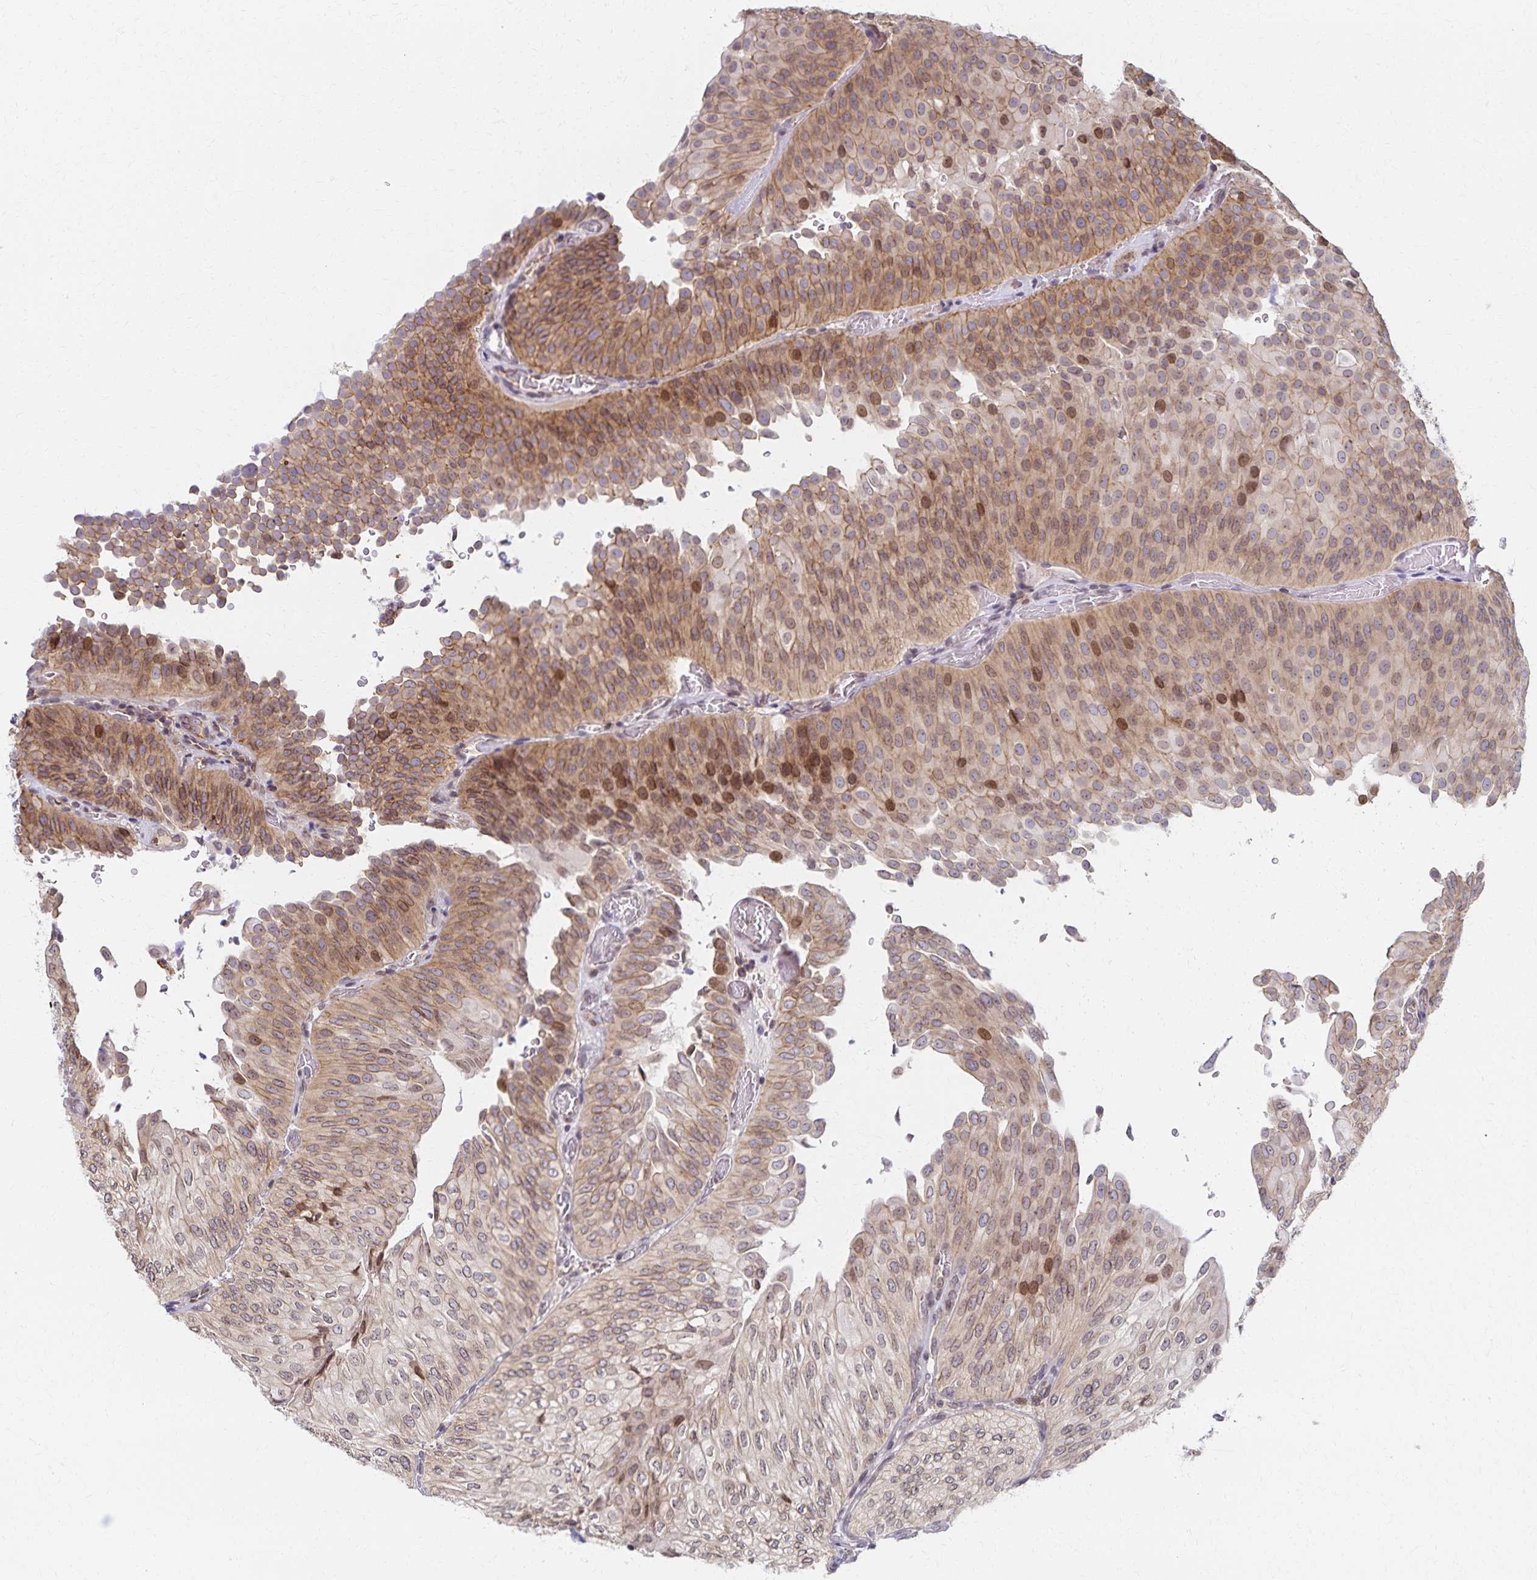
{"staining": {"intensity": "moderate", "quantity": "25%-75%", "location": "cytoplasmic/membranous,nuclear"}, "tissue": "urothelial cancer", "cell_type": "Tumor cells", "image_type": "cancer", "snomed": [{"axis": "morphology", "description": "Urothelial carcinoma, NOS"}, {"axis": "topography", "description": "Urinary bladder"}], "caption": "Human transitional cell carcinoma stained for a protein (brown) displays moderate cytoplasmic/membranous and nuclear positive staining in about 25%-75% of tumor cells.", "gene": "RAB9B", "patient": {"sex": "male", "age": 62}}